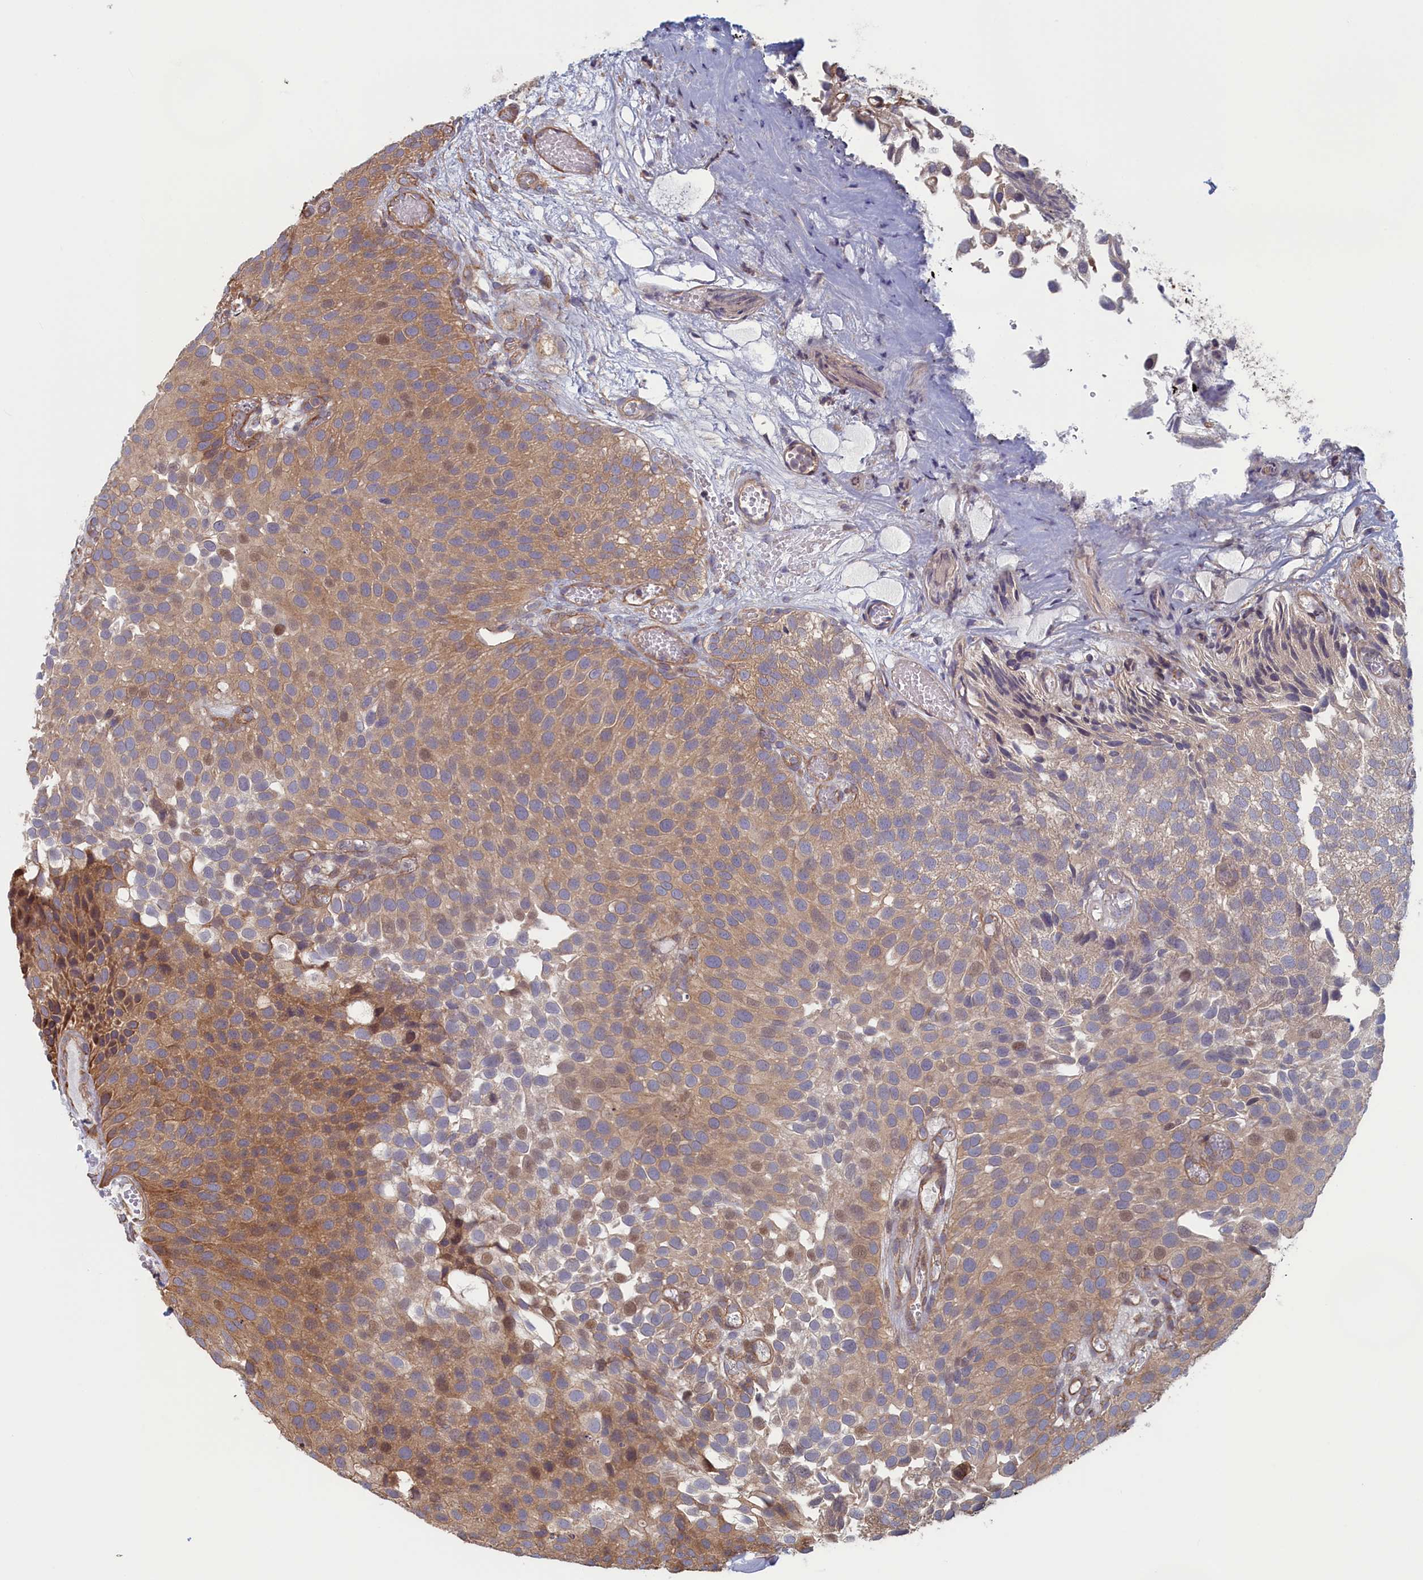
{"staining": {"intensity": "moderate", "quantity": "25%-75%", "location": "cytoplasmic/membranous"}, "tissue": "urothelial cancer", "cell_type": "Tumor cells", "image_type": "cancer", "snomed": [{"axis": "morphology", "description": "Urothelial carcinoma, Low grade"}, {"axis": "topography", "description": "Urinary bladder"}], "caption": "IHC (DAB (3,3'-diaminobenzidine)) staining of urothelial cancer displays moderate cytoplasmic/membranous protein positivity in approximately 25%-75% of tumor cells.", "gene": "RILPL1", "patient": {"sex": "male", "age": 89}}